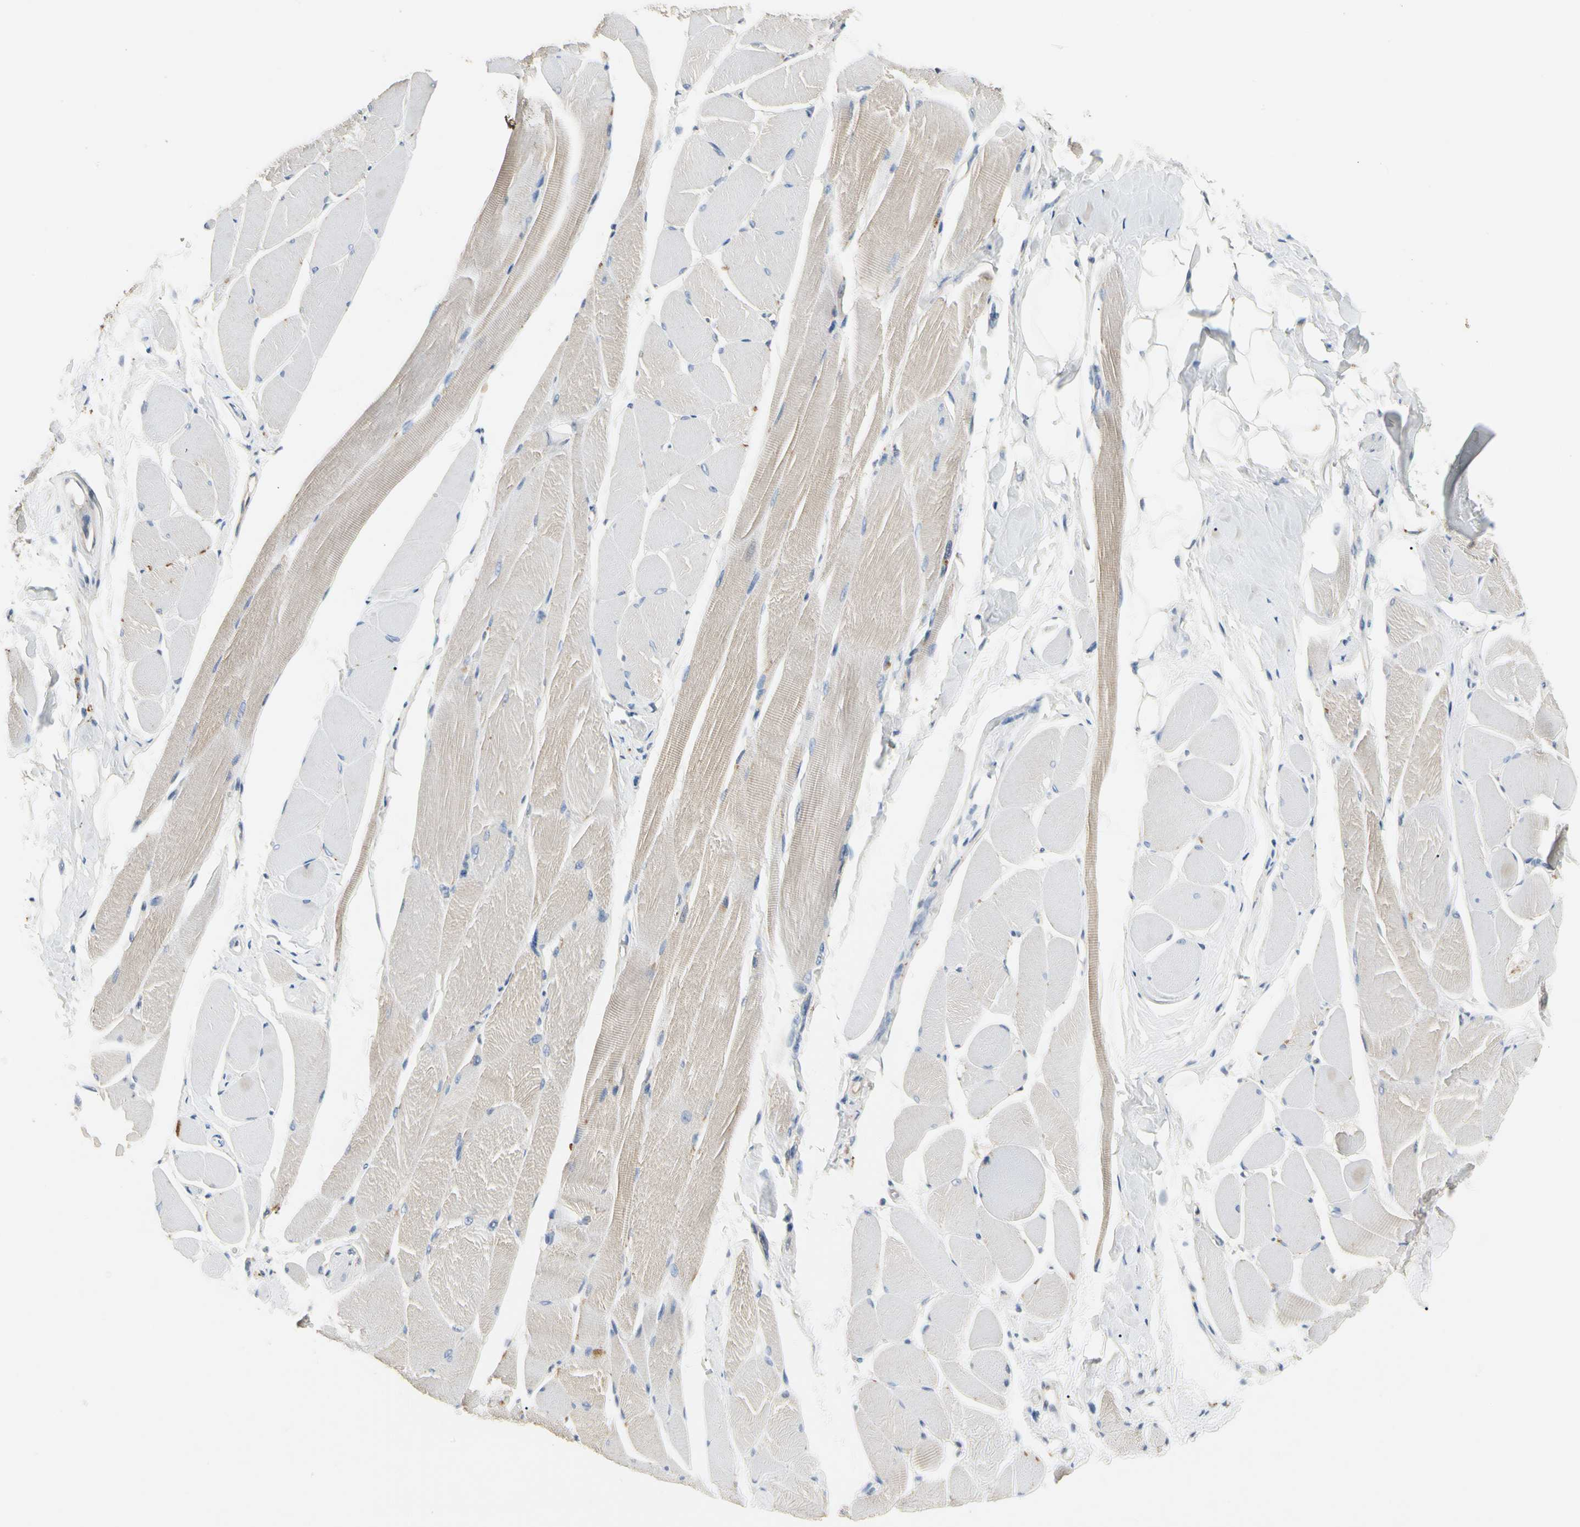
{"staining": {"intensity": "weak", "quantity": "25%-75%", "location": "cytoplasmic/membranous"}, "tissue": "skeletal muscle", "cell_type": "Myocytes", "image_type": "normal", "snomed": [{"axis": "morphology", "description": "Normal tissue, NOS"}, {"axis": "topography", "description": "Skeletal muscle"}, {"axis": "topography", "description": "Peripheral nerve tissue"}], "caption": "Immunohistochemistry (DAB (3,3'-diaminobenzidine)) staining of normal skeletal muscle displays weak cytoplasmic/membranous protein expression in about 25%-75% of myocytes.", "gene": "GAS6", "patient": {"sex": "female", "age": 84}}